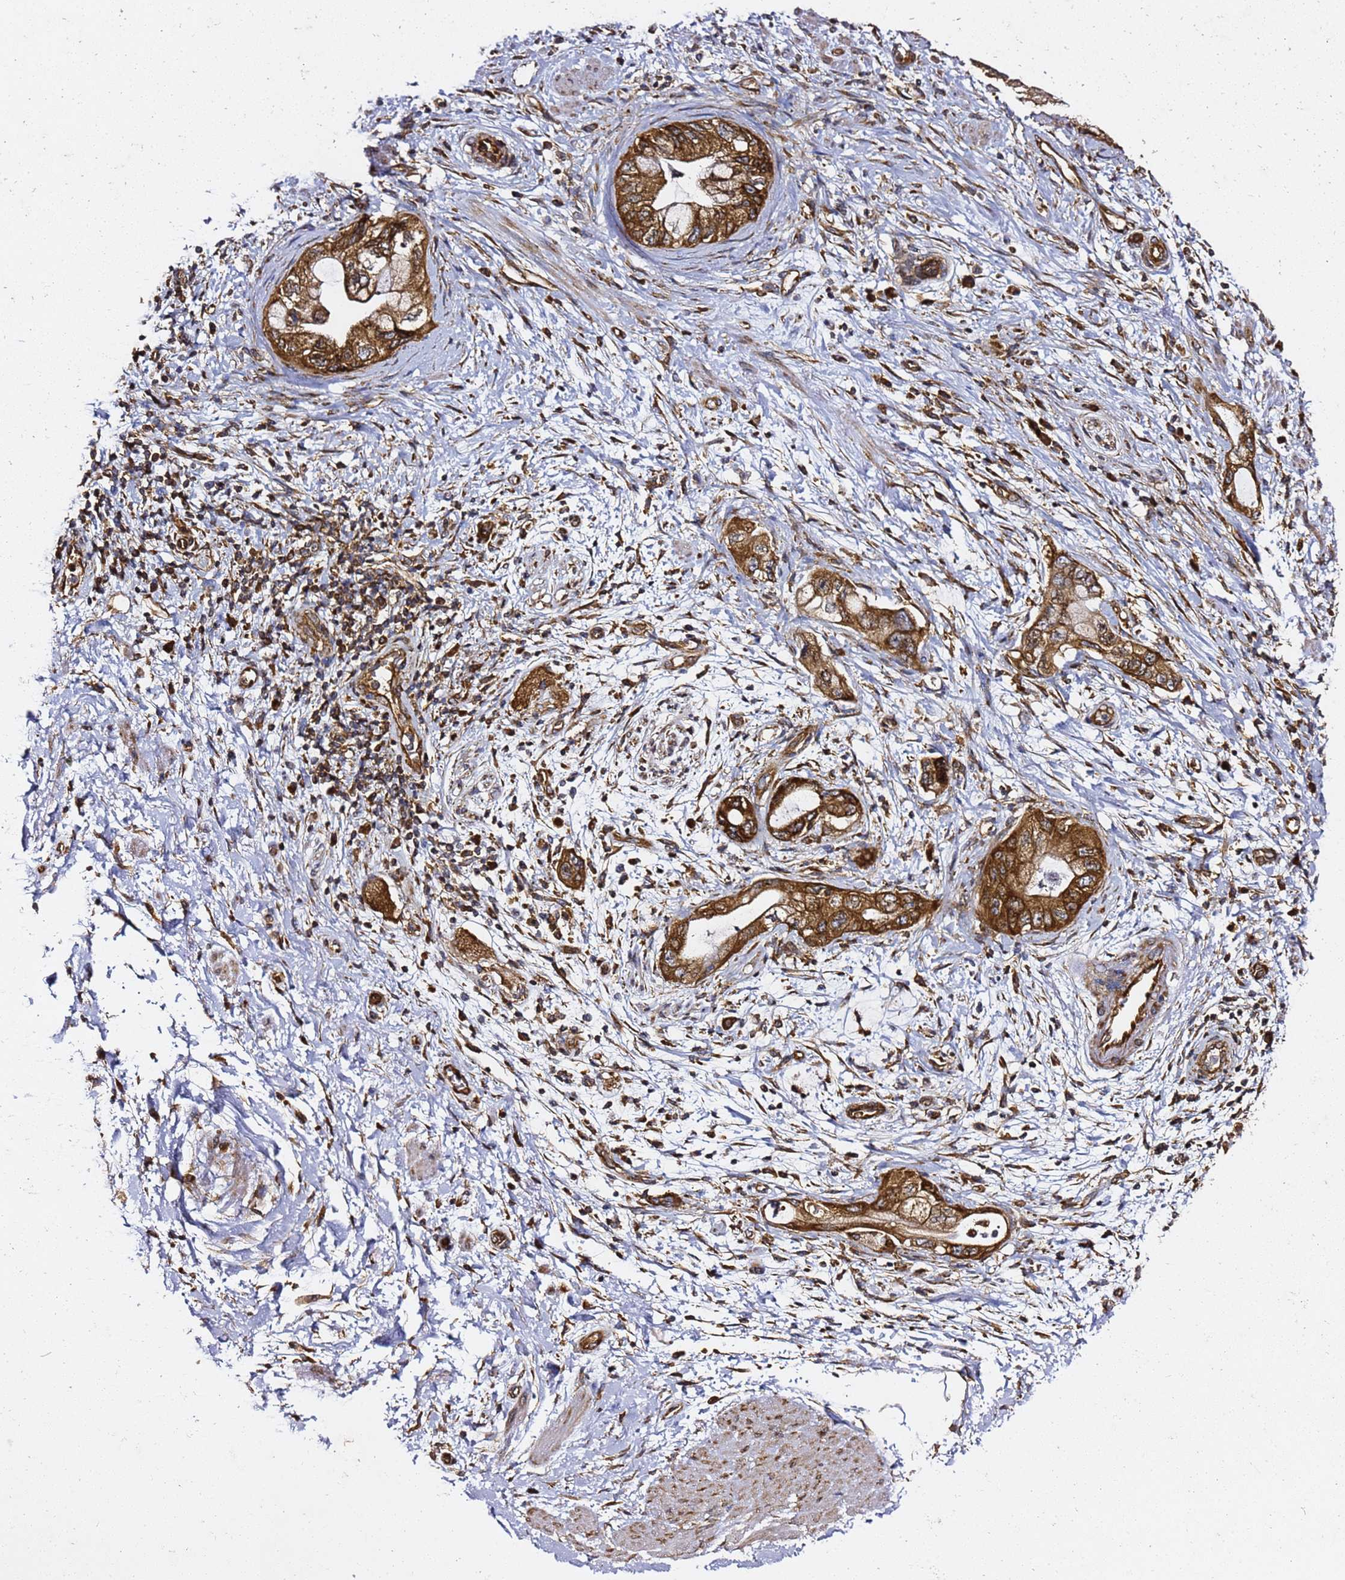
{"staining": {"intensity": "strong", "quantity": ">75%", "location": "cytoplasmic/membranous"}, "tissue": "pancreatic cancer", "cell_type": "Tumor cells", "image_type": "cancer", "snomed": [{"axis": "morphology", "description": "Adenocarcinoma, NOS"}, {"axis": "topography", "description": "Pancreas"}], "caption": "This is an image of immunohistochemistry staining of pancreatic cancer (adenocarcinoma), which shows strong expression in the cytoplasmic/membranous of tumor cells.", "gene": "TPST1", "patient": {"sex": "female", "age": 73}}